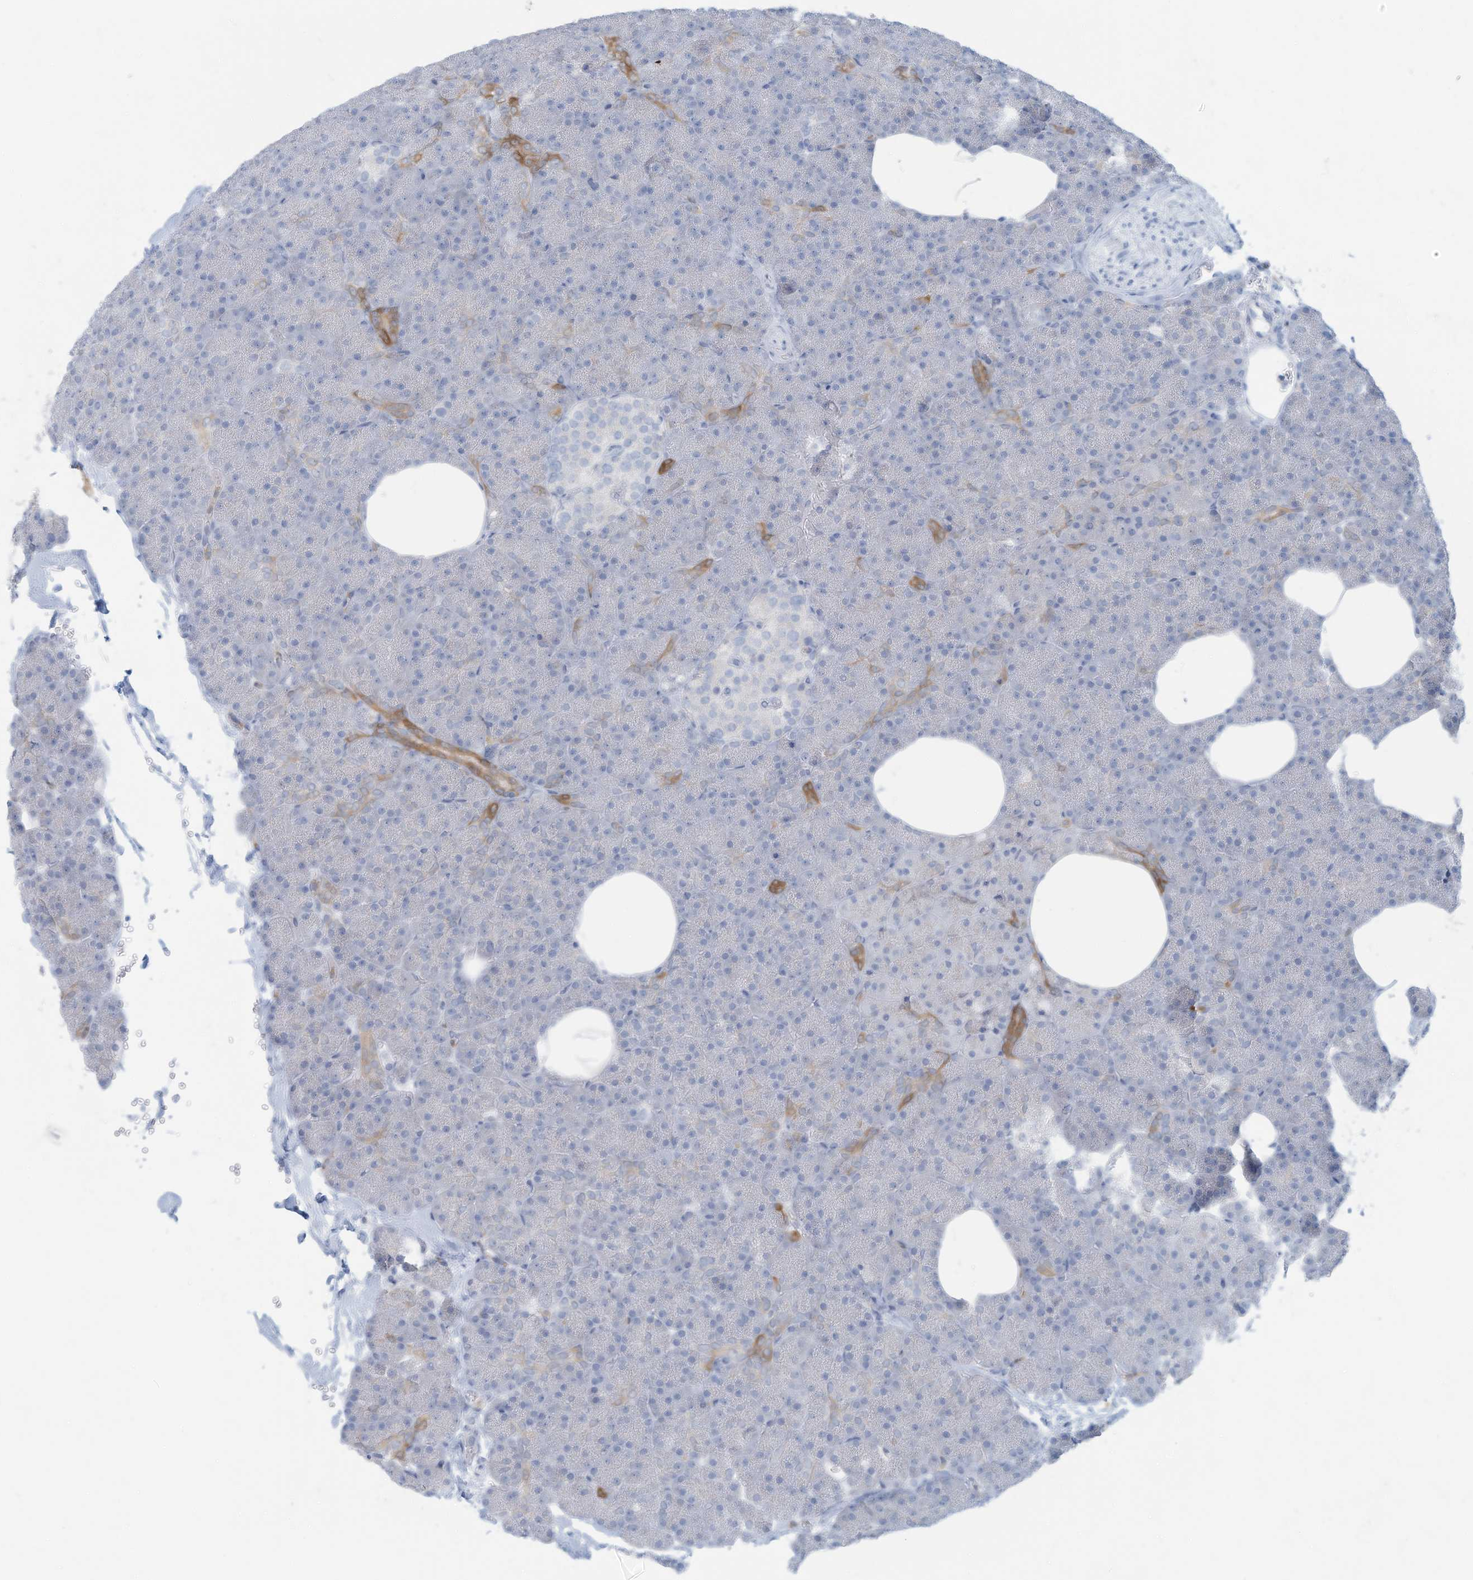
{"staining": {"intensity": "moderate", "quantity": "<25%", "location": "cytoplasmic/membranous"}, "tissue": "pancreas", "cell_type": "Exocrine glandular cells", "image_type": "normal", "snomed": [{"axis": "morphology", "description": "Normal tissue, NOS"}, {"axis": "morphology", "description": "Carcinoid, malignant, NOS"}, {"axis": "topography", "description": "Pancreas"}], "caption": "Immunohistochemistry of normal human pancreas exhibits low levels of moderate cytoplasmic/membranous staining in about <25% of exocrine glandular cells.", "gene": "ERI2", "patient": {"sex": "female", "age": 35}}